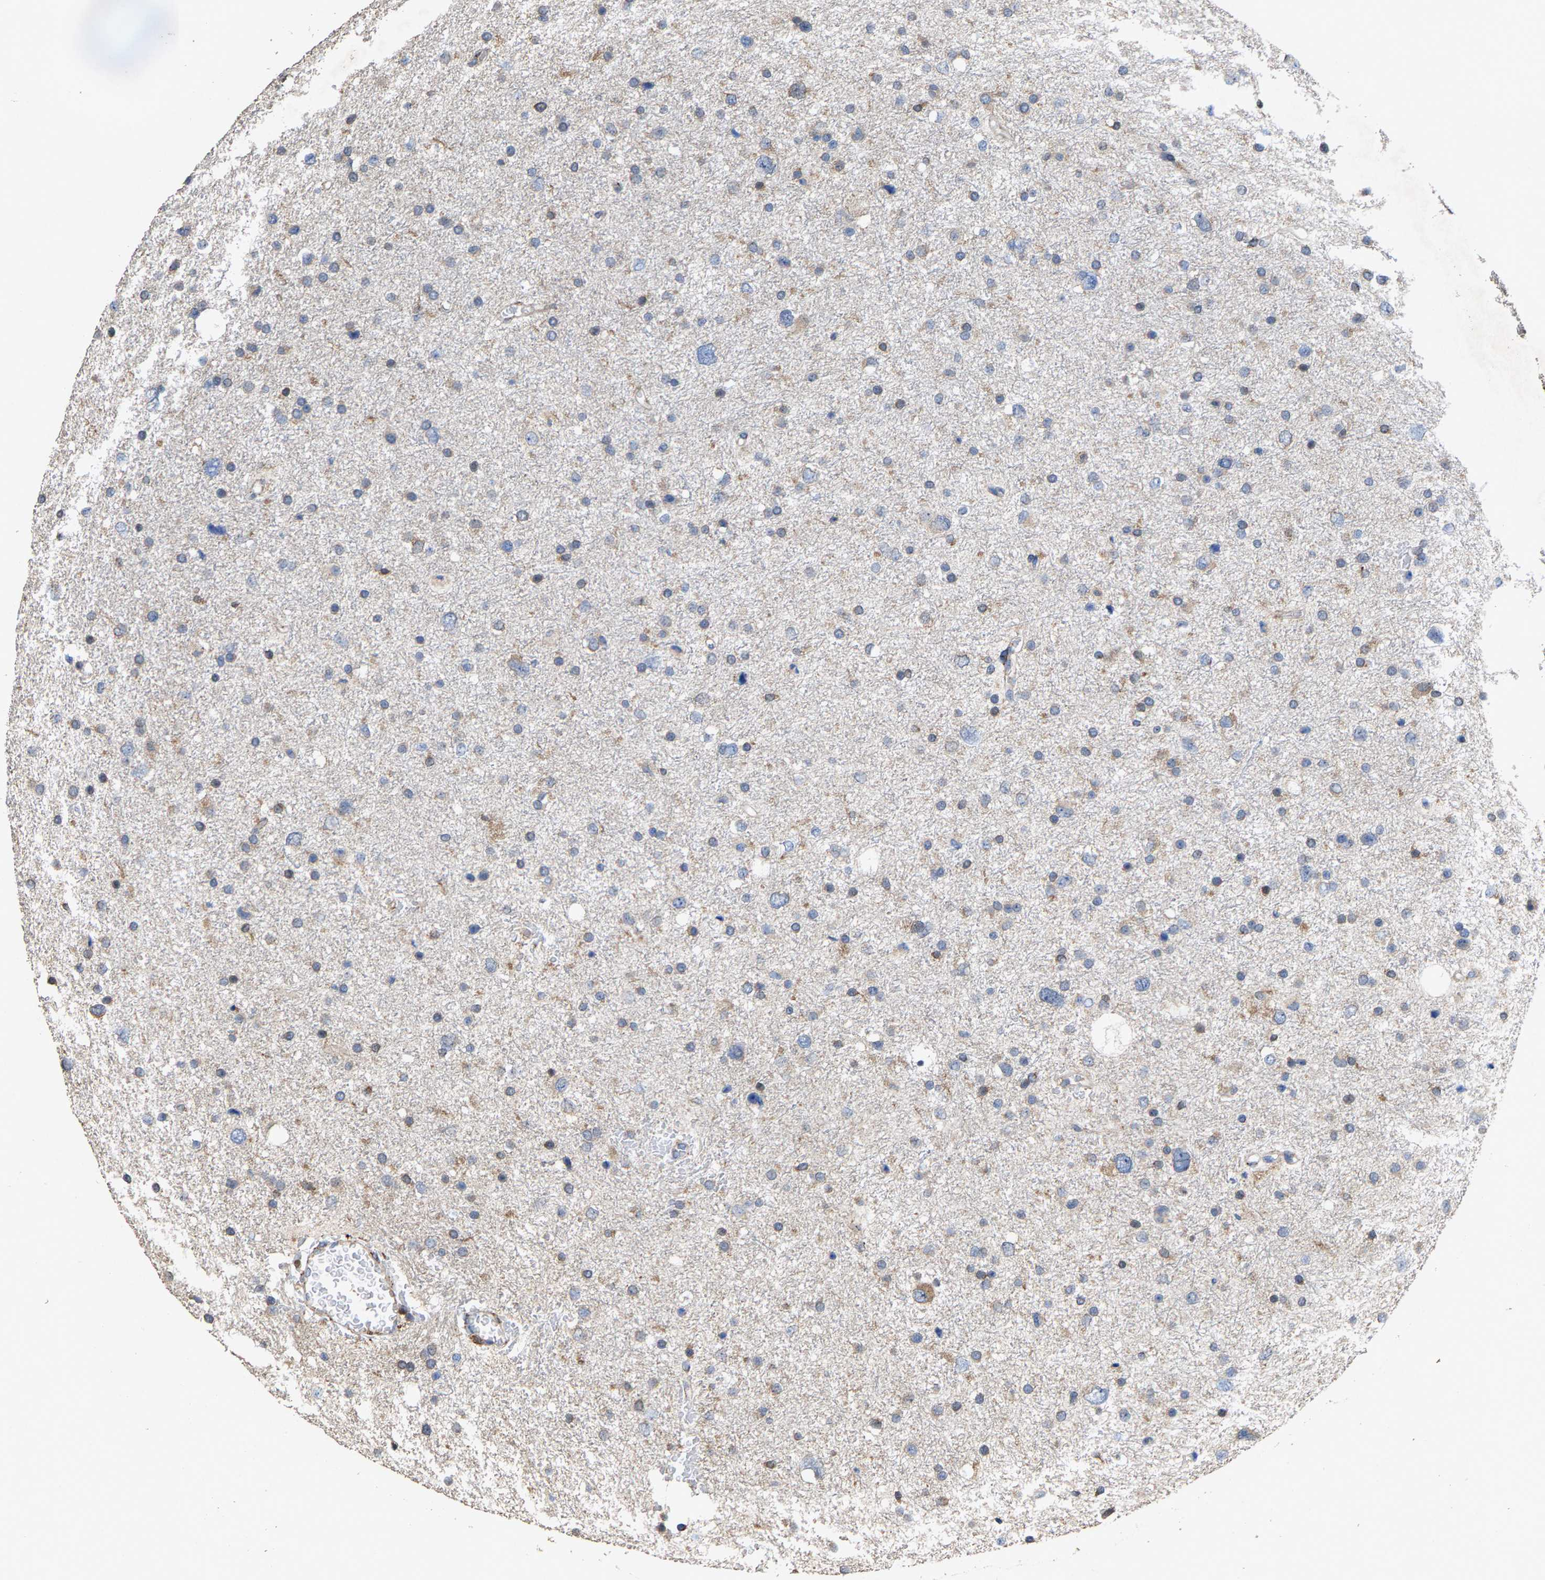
{"staining": {"intensity": "weak", "quantity": "<25%", "location": "cytoplasmic/membranous"}, "tissue": "glioma", "cell_type": "Tumor cells", "image_type": "cancer", "snomed": [{"axis": "morphology", "description": "Glioma, malignant, Low grade"}, {"axis": "topography", "description": "Brain"}], "caption": "This image is of glioma stained with IHC to label a protein in brown with the nuclei are counter-stained blue. There is no expression in tumor cells.", "gene": "FGD3", "patient": {"sex": "female", "age": 37}}